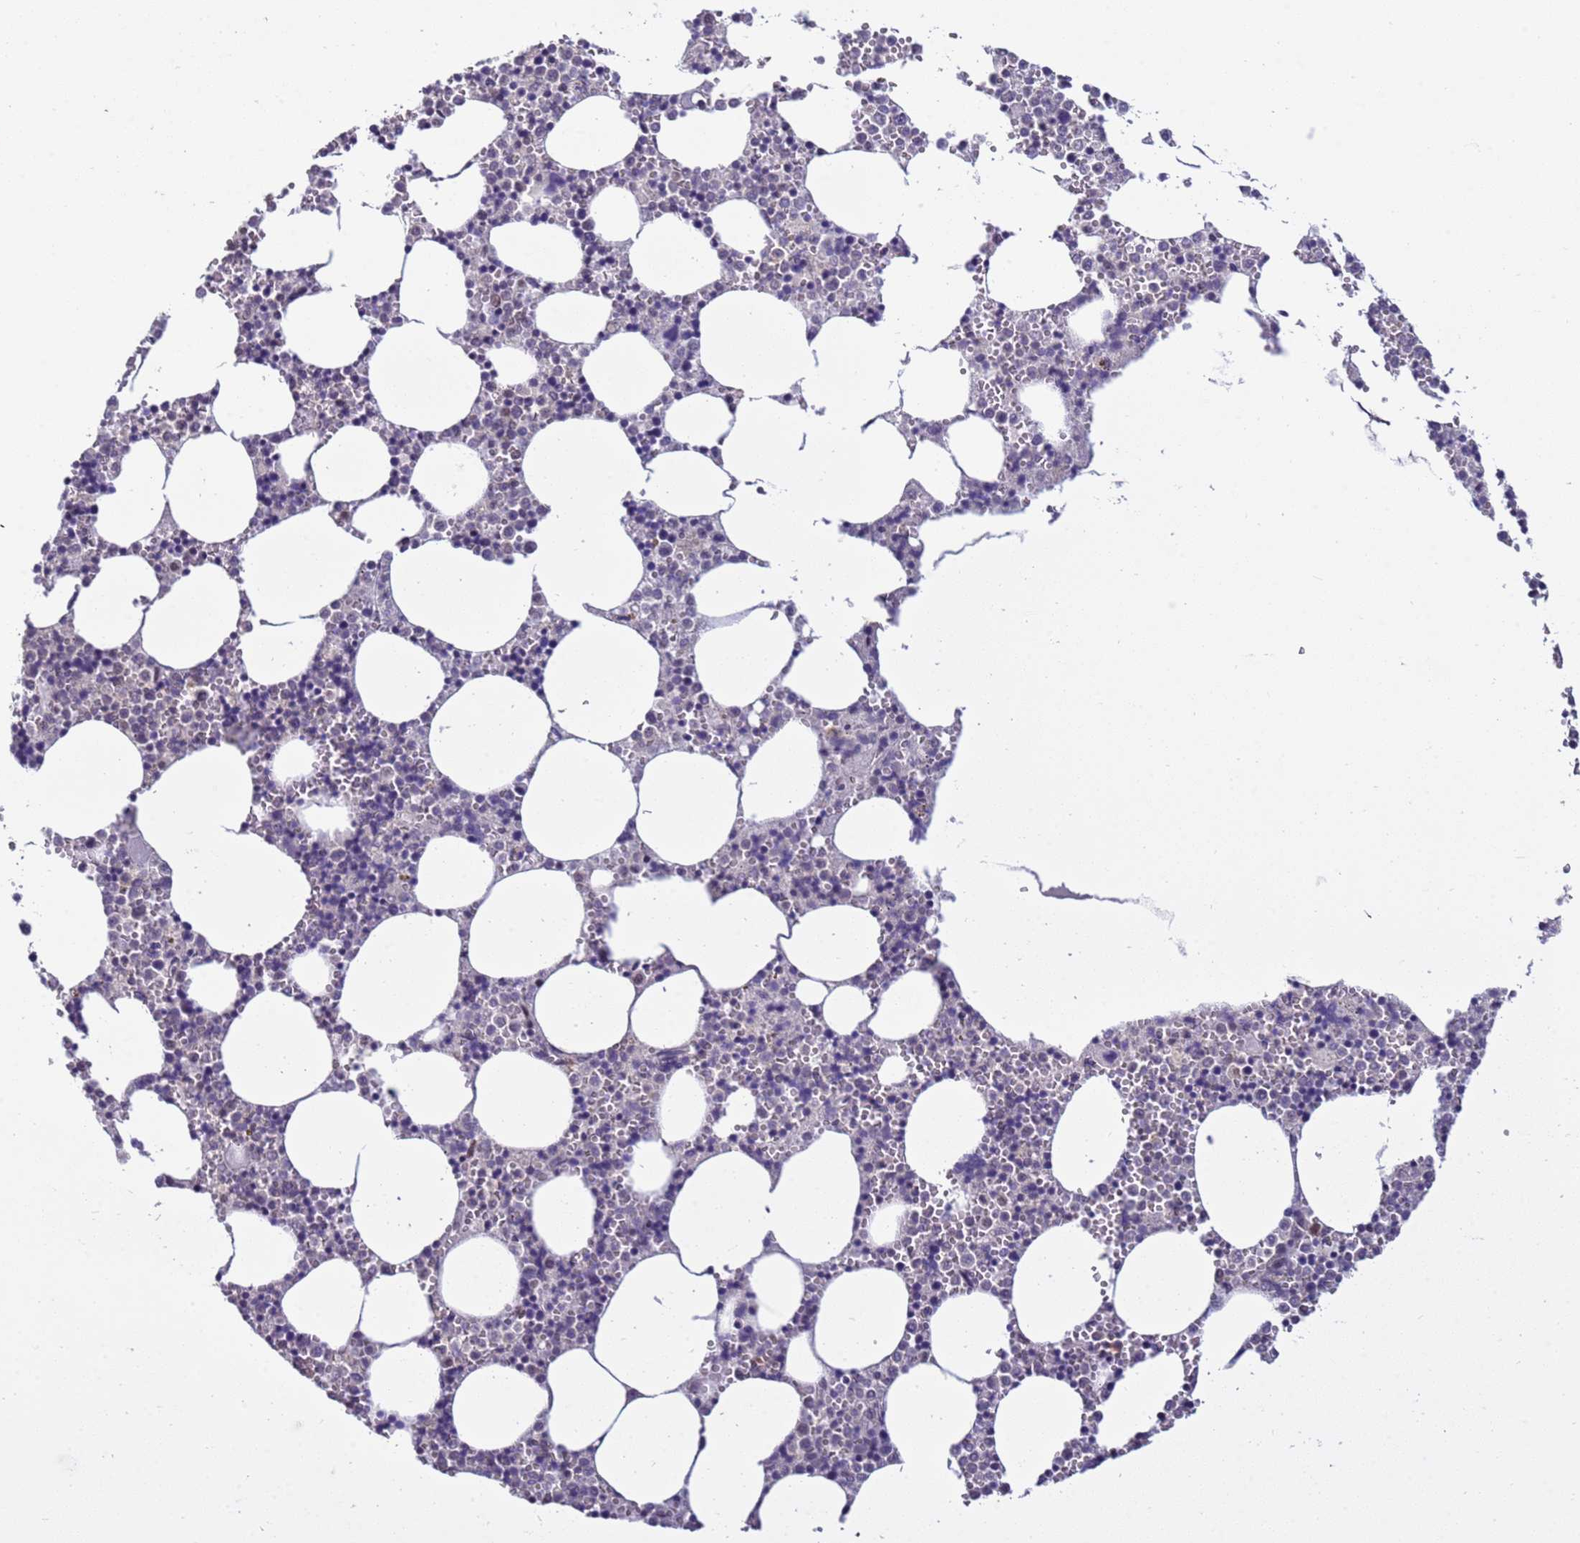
{"staining": {"intensity": "negative", "quantity": "none", "location": "none"}, "tissue": "bone marrow", "cell_type": "Hematopoietic cells", "image_type": "normal", "snomed": [{"axis": "morphology", "description": "Normal tissue, NOS"}, {"axis": "topography", "description": "Bone marrow"}], "caption": "The histopathology image exhibits no staining of hematopoietic cells in normal bone marrow.", "gene": "SHC3", "patient": {"sex": "female", "age": 64}}